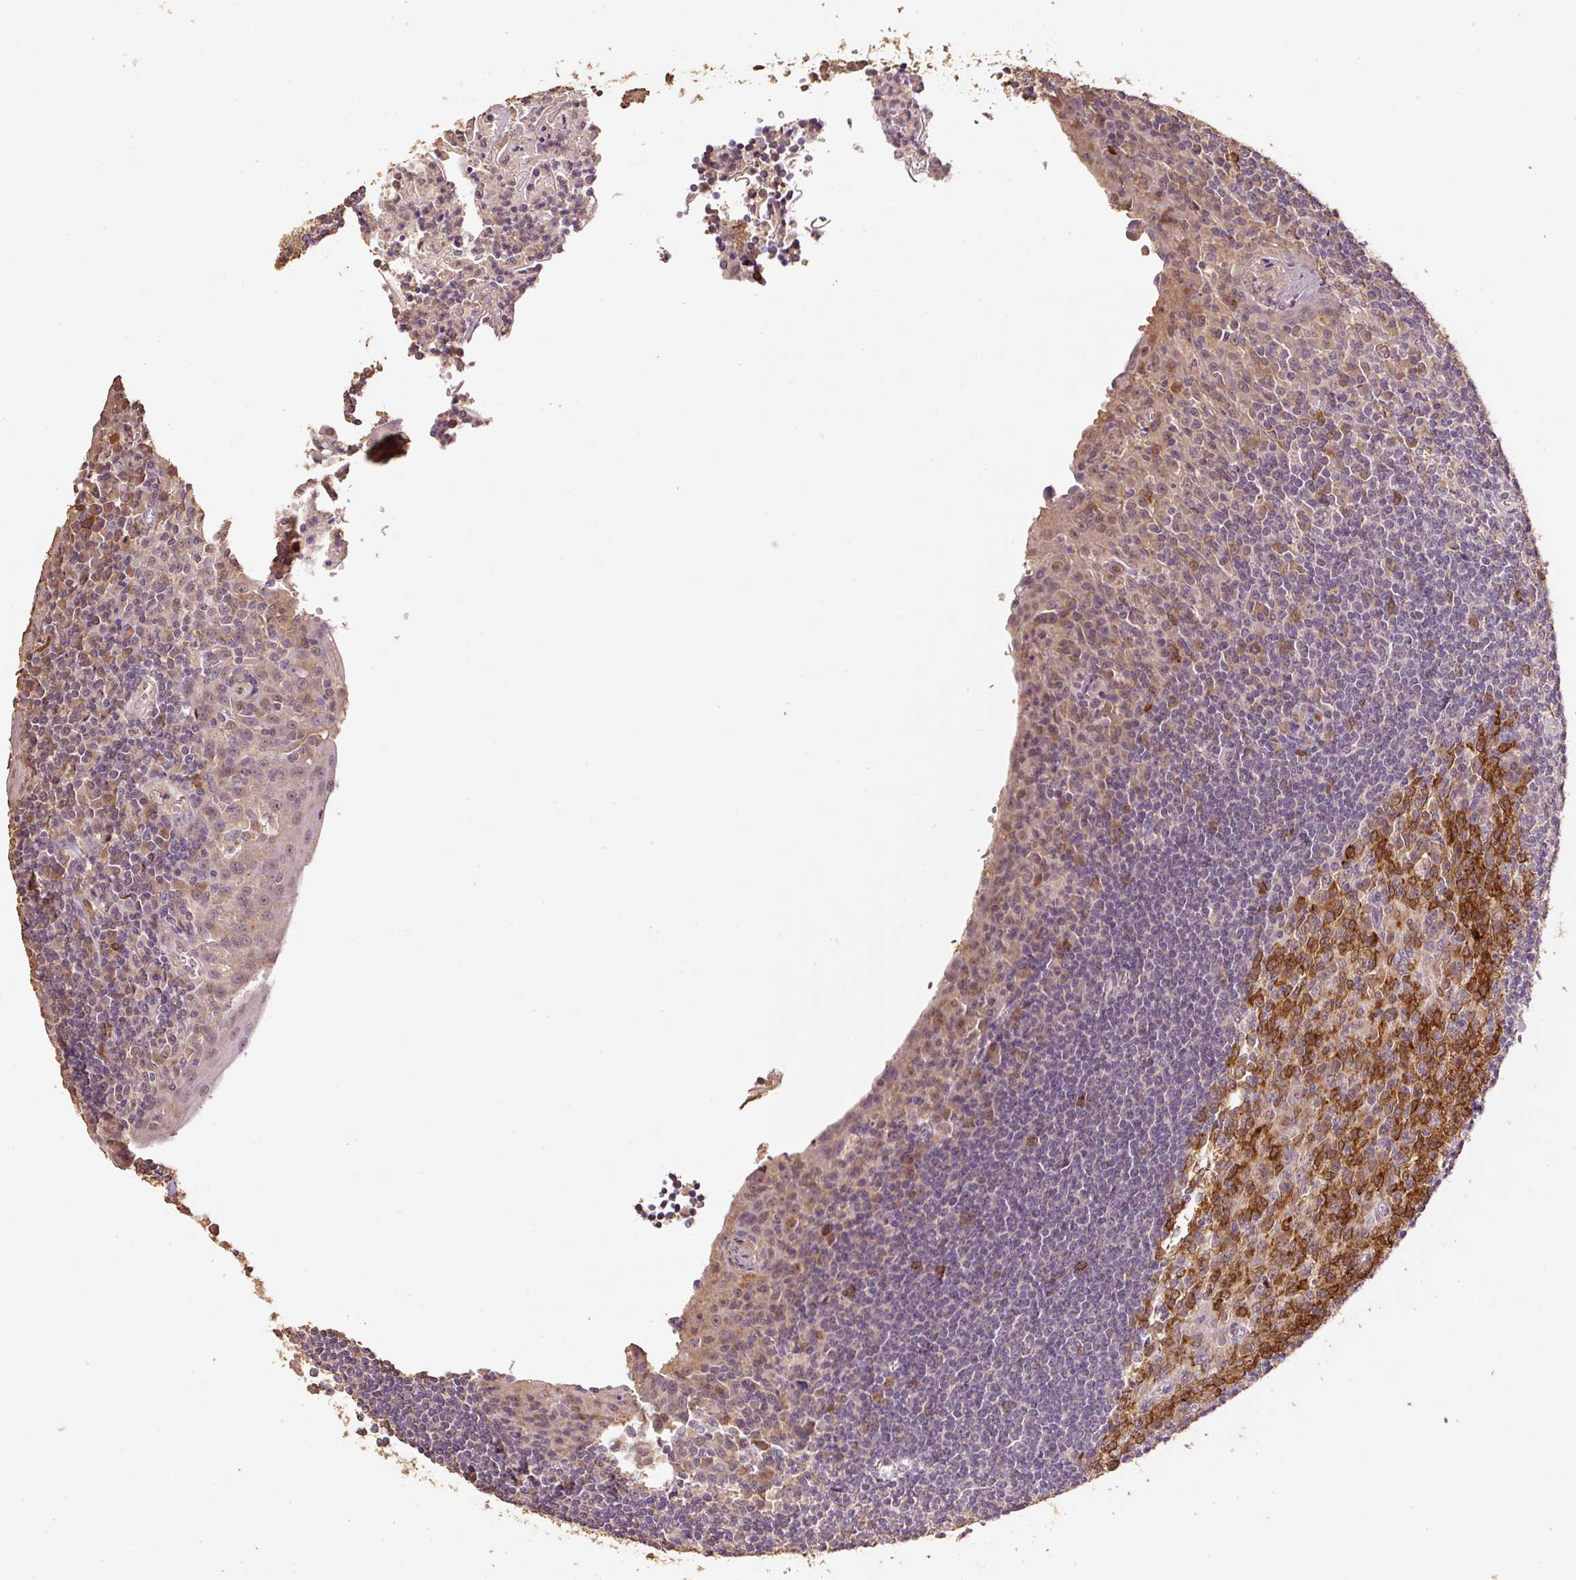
{"staining": {"intensity": "strong", "quantity": ">75%", "location": "cytoplasmic/membranous"}, "tissue": "tonsil", "cell_type": "Germinal center cells", "image_type": "normal", "snomed": [{"axis": "morphology", "description": "Normal tissue, NOS"}, {"axis": "topography", "description": "Tonsil"}], "caption": "Tonsil stained for a protein (brown) displays strong cytoplasmic/membranous positive positivity in approximately >75% of germinal center cells.", "gene": "HERC2", "patient": {"sex": "male", "age": 27}}